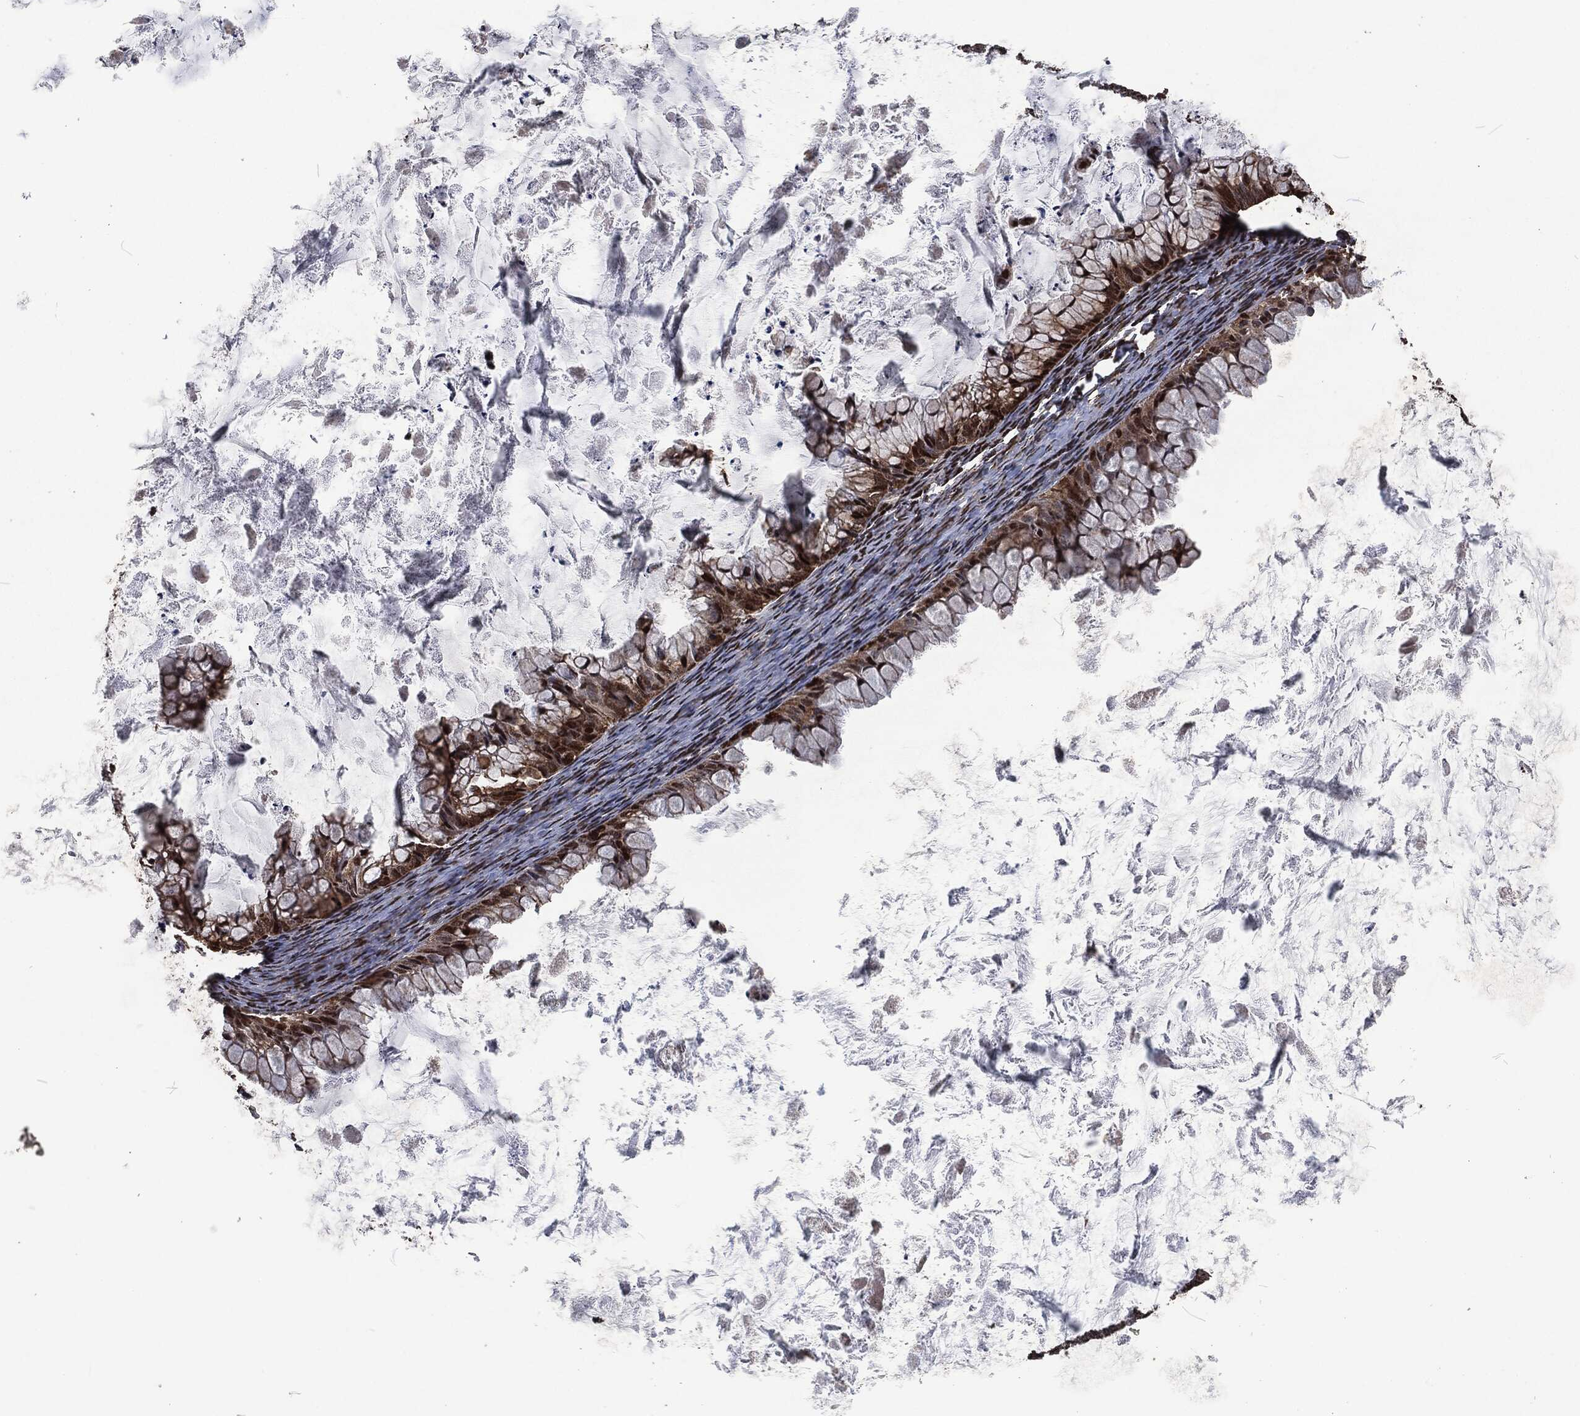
{"staining": {"intensity": "strong", "quantity": "25%-75%", "location": "nuclear"}, "tissue": "ovarian cancer", "cell_type": "Tumor cells", "image_type": "cancer", "snomed": [{"axis": "morphology", "description": "Cystadenocarcinoma, mucinous, NOS"}, {"axis": "topography", "description": "Ovary"}], "caption": "Immunohistochemical staining of human ovarian mucinous cystadenocarcinoma reveals high levels of strong nuclear protein staining in about 25%-75% of tumor cells.", "gene": "SNAI1", "patient": {"sex": "female", "age": 35}}